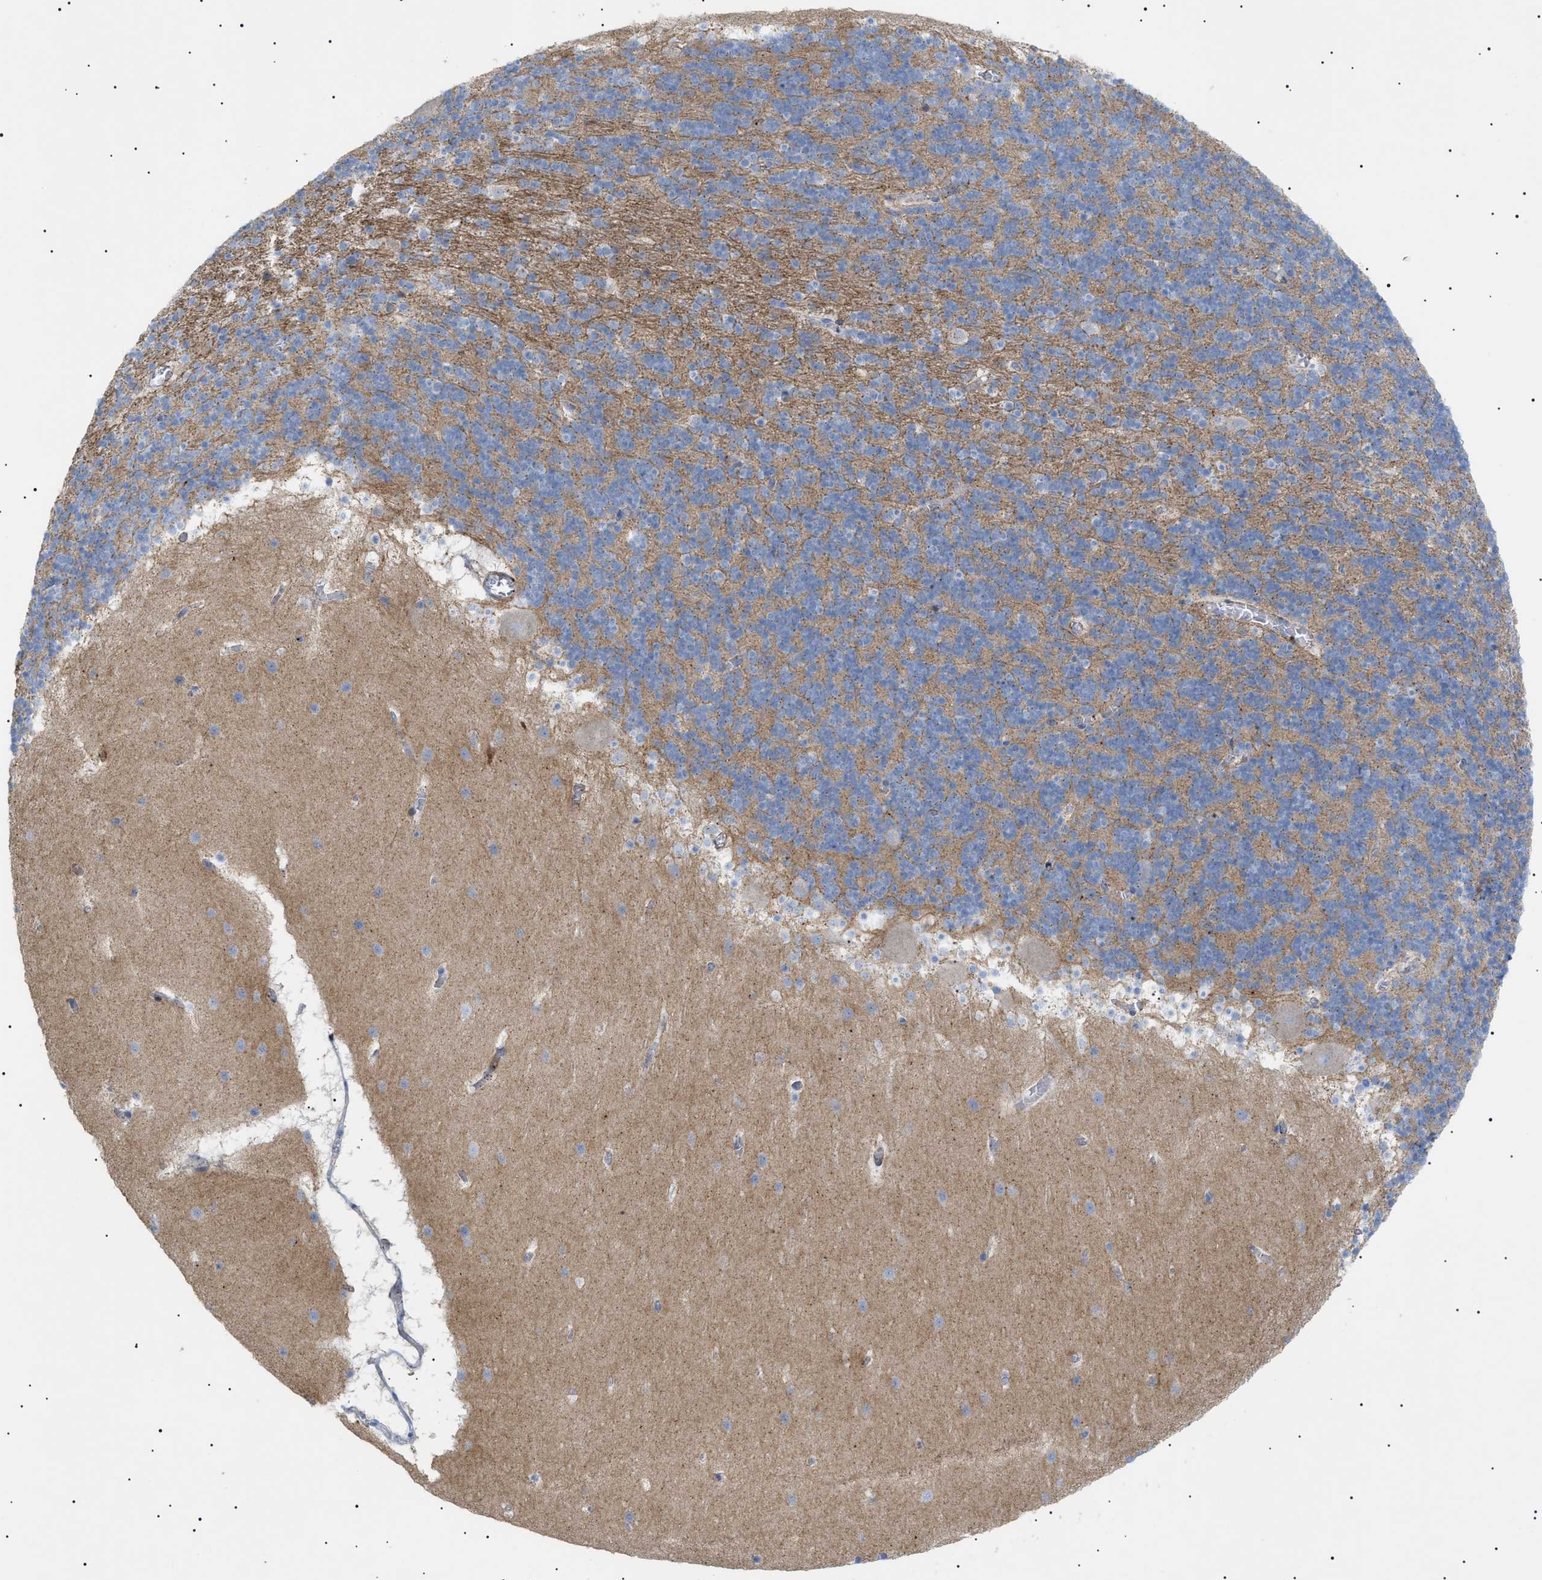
{"staining": {"intensity": "weak", "quantity": "<25%", "location": "cytoplasmic/membranous"}, "tissue": "cerebellum", "cell_type": "Cells in granular layer", "image_type": "normal", "snomed": [{"axis": "morphology", "description": "Normal tissue, NOS"}, {"axis": "topography", "description": "Cerebellum"}], "caption": "Histopathology image shows no significant protein positivity in cells in granular layer of unremarkable cerebellum.", "gene": "SFXN5", "patient": {"sex": "male", "age": 45}}